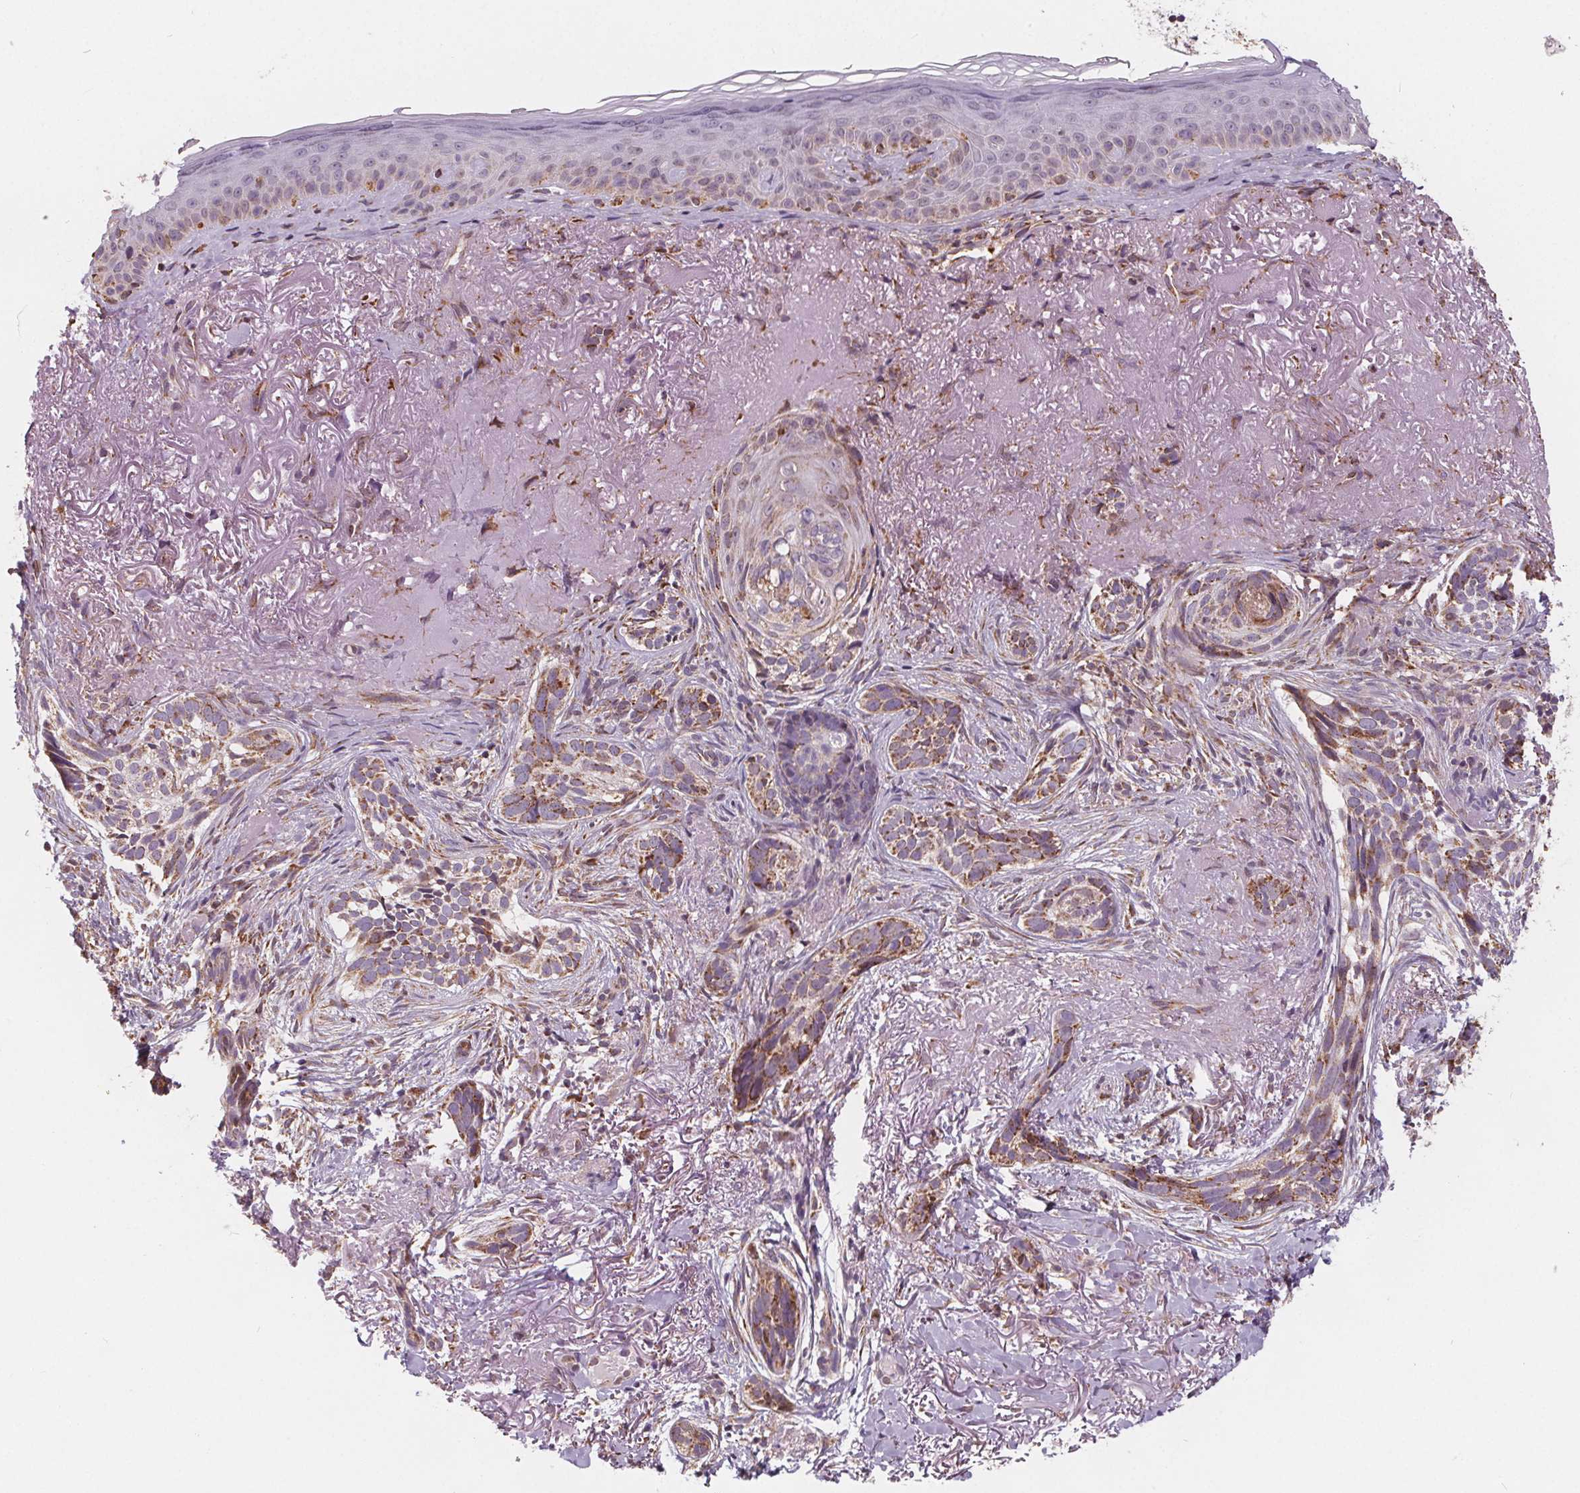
{"staining": {"intensity": "moderate", "quantity": "25%-75%", "location": "cytoplasmic/membranous"}, "tissue": "skin cancer", "cell_type": "Tumor cells", "image_type": "cancer", "snomed": [{"axis": "morphology", "description": "Basal cell carcinoma"}, {"axis": "morphology", "description": "BCC, high aggressive"}, {"axis": "topography", "description": "Skin"}], "caption": "Moderate cytoplasmic/membranous protein positivity is appreciated in approximately 25%-75% of tumor cells in skin bcc,  high aggressive.", "gene": "PLSCR3", "patient": {"sex": "female", "age": 86}}